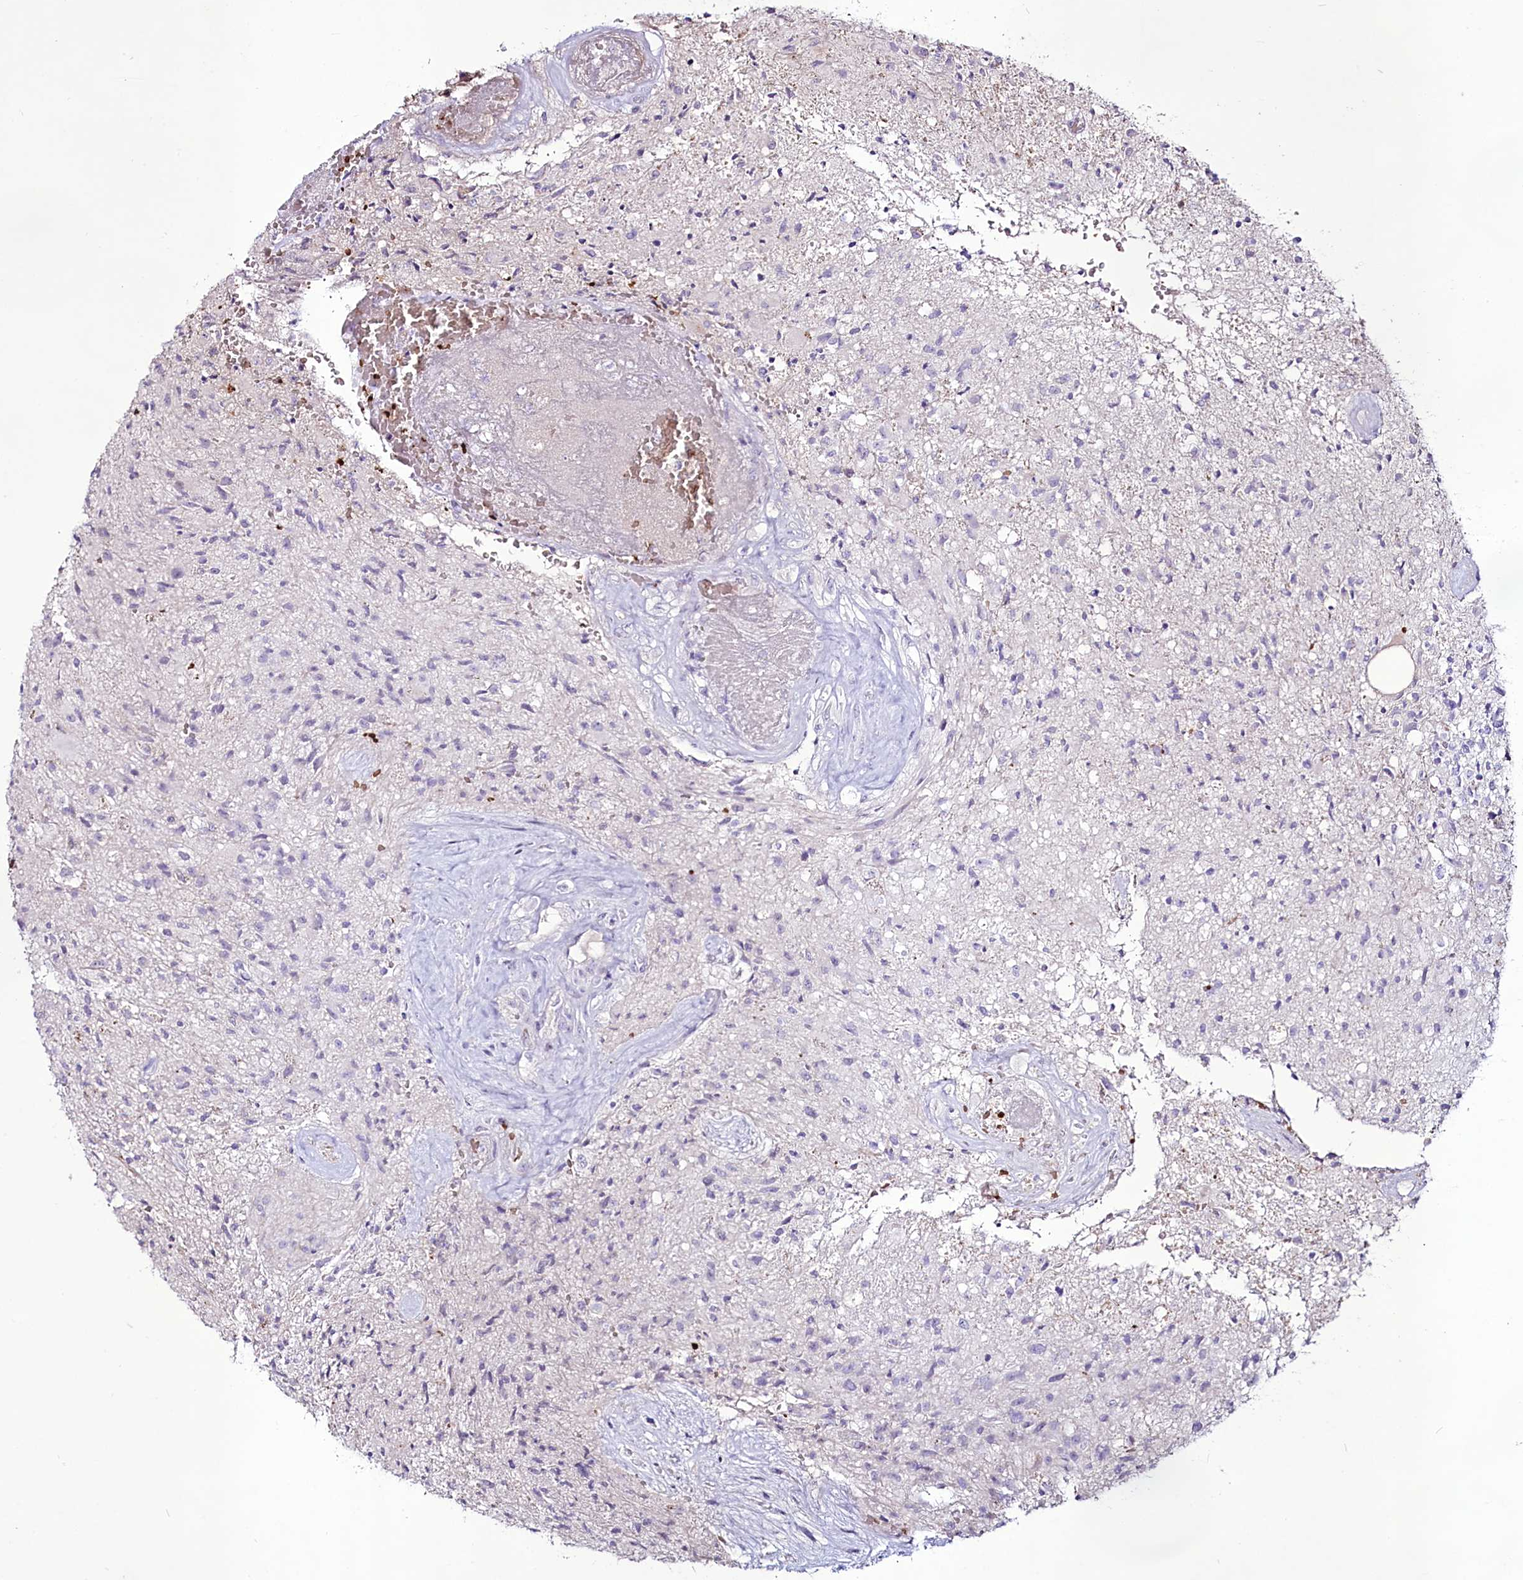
{"staining": {"intensity": "negative", "quantity": "none", "location": "none"}, "tissue": "glioma", "cell_type": "Tumor cells", "image_type": "cancer", "snomed": [{"axis": "morphology", "description": "Glioma, malignant, High grade"}, {"axis": "topography", "description": "Brain"}], "caption": "Malignant high-grade glioma stained for a protein using IHC demonstrates no positivity tumor cells.", "gene": "SUSD3", "patient": {"sex": "male", "age": 56}}